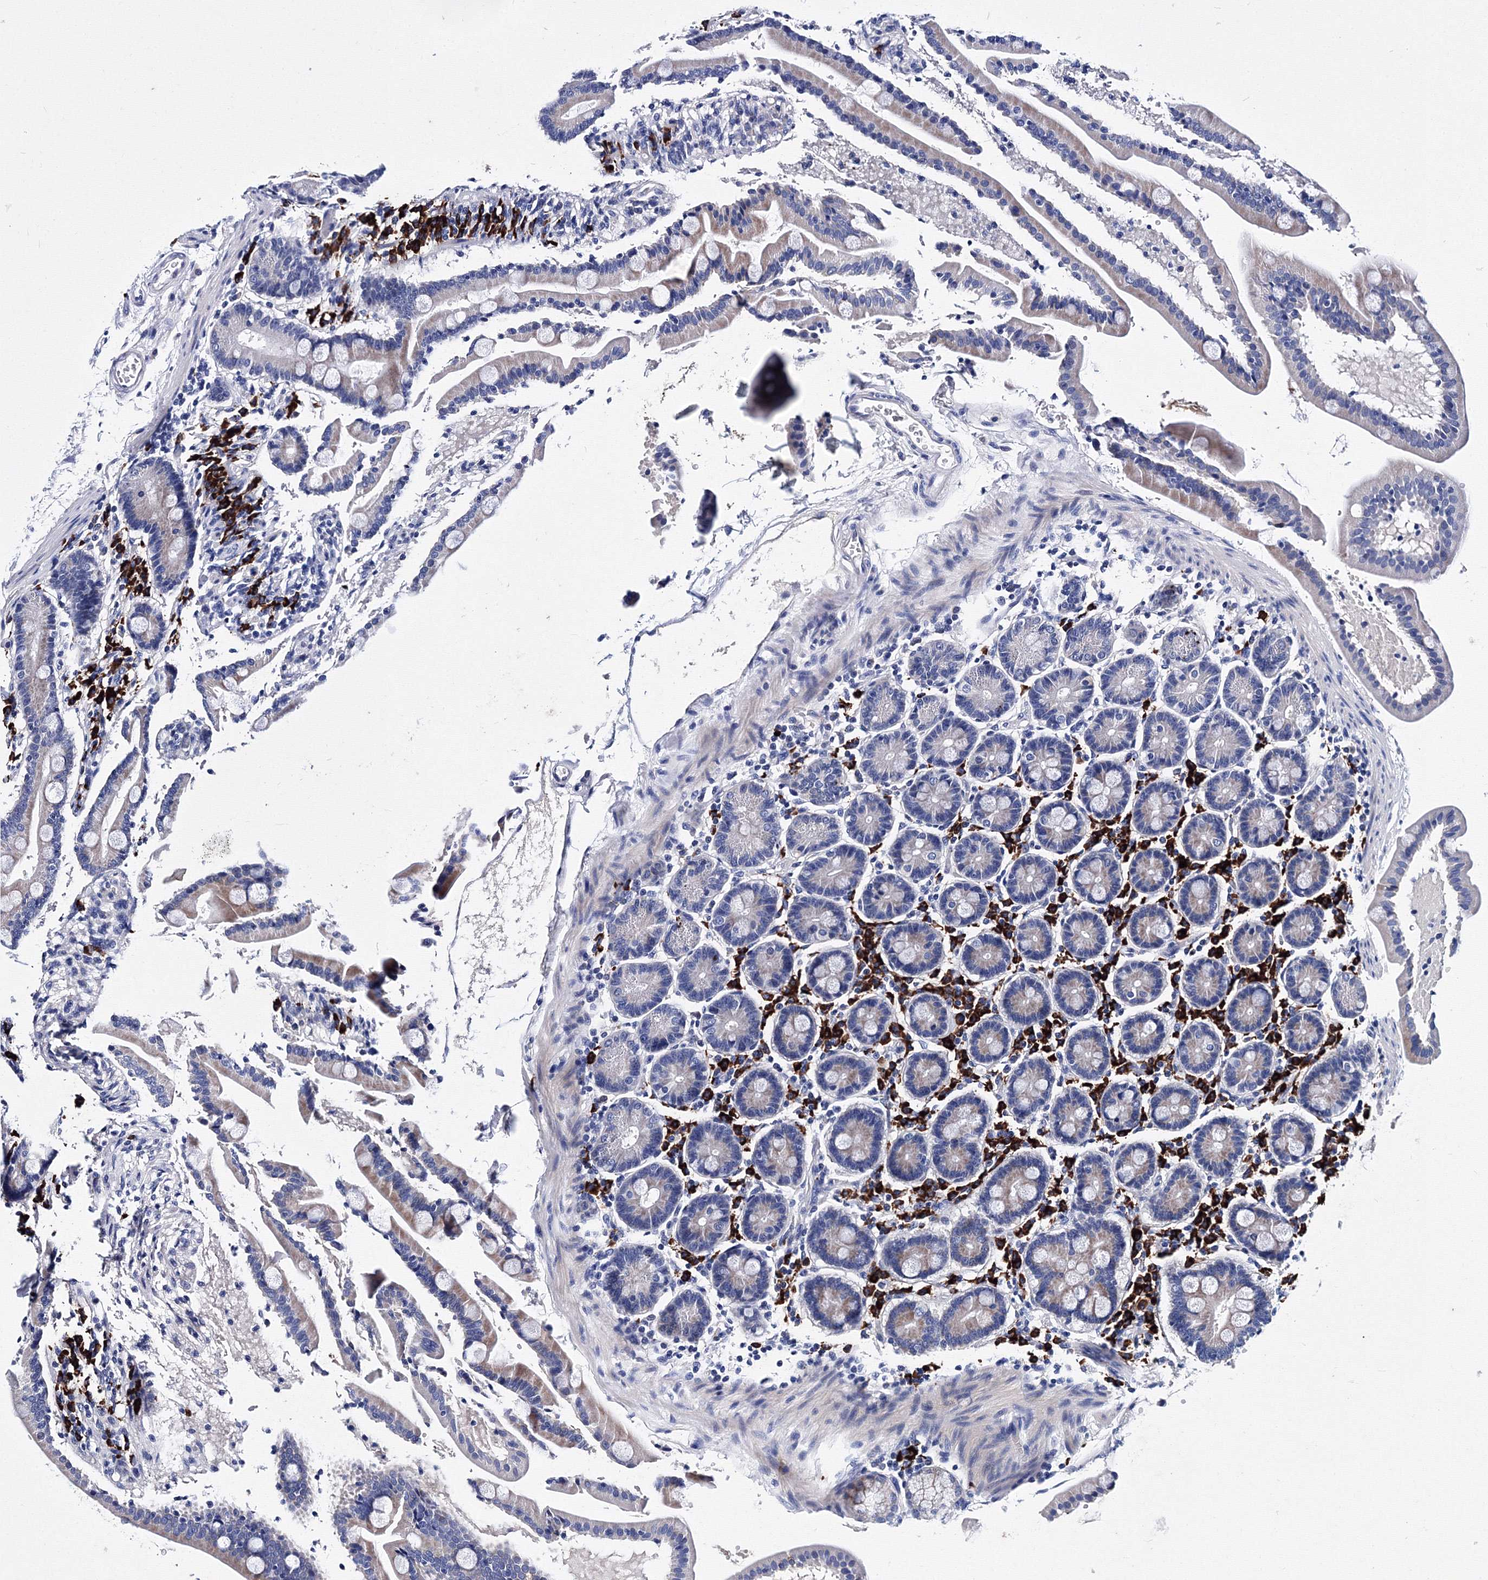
{"staining": {"intensity": "weak", "quantity": "<25%", "location": "cytoplasmic/membranous"}, "tissue": "duodenum", "cell_type": "Glandular cells", "image_type": "normal", "snomed": [{"axis": "morphology", "description": "Normal tissue, NOS"}, {"axis": "topography", "description": "Duodenum"}], "caption": "DAB (3,3'-diaminobenzidine) immunohistochemical staining of unremarkable duodenum demonstrates no significant expression in glandular cells.", "gene": "TRPM2", "patient": {"sex": "male", "age": 54}}